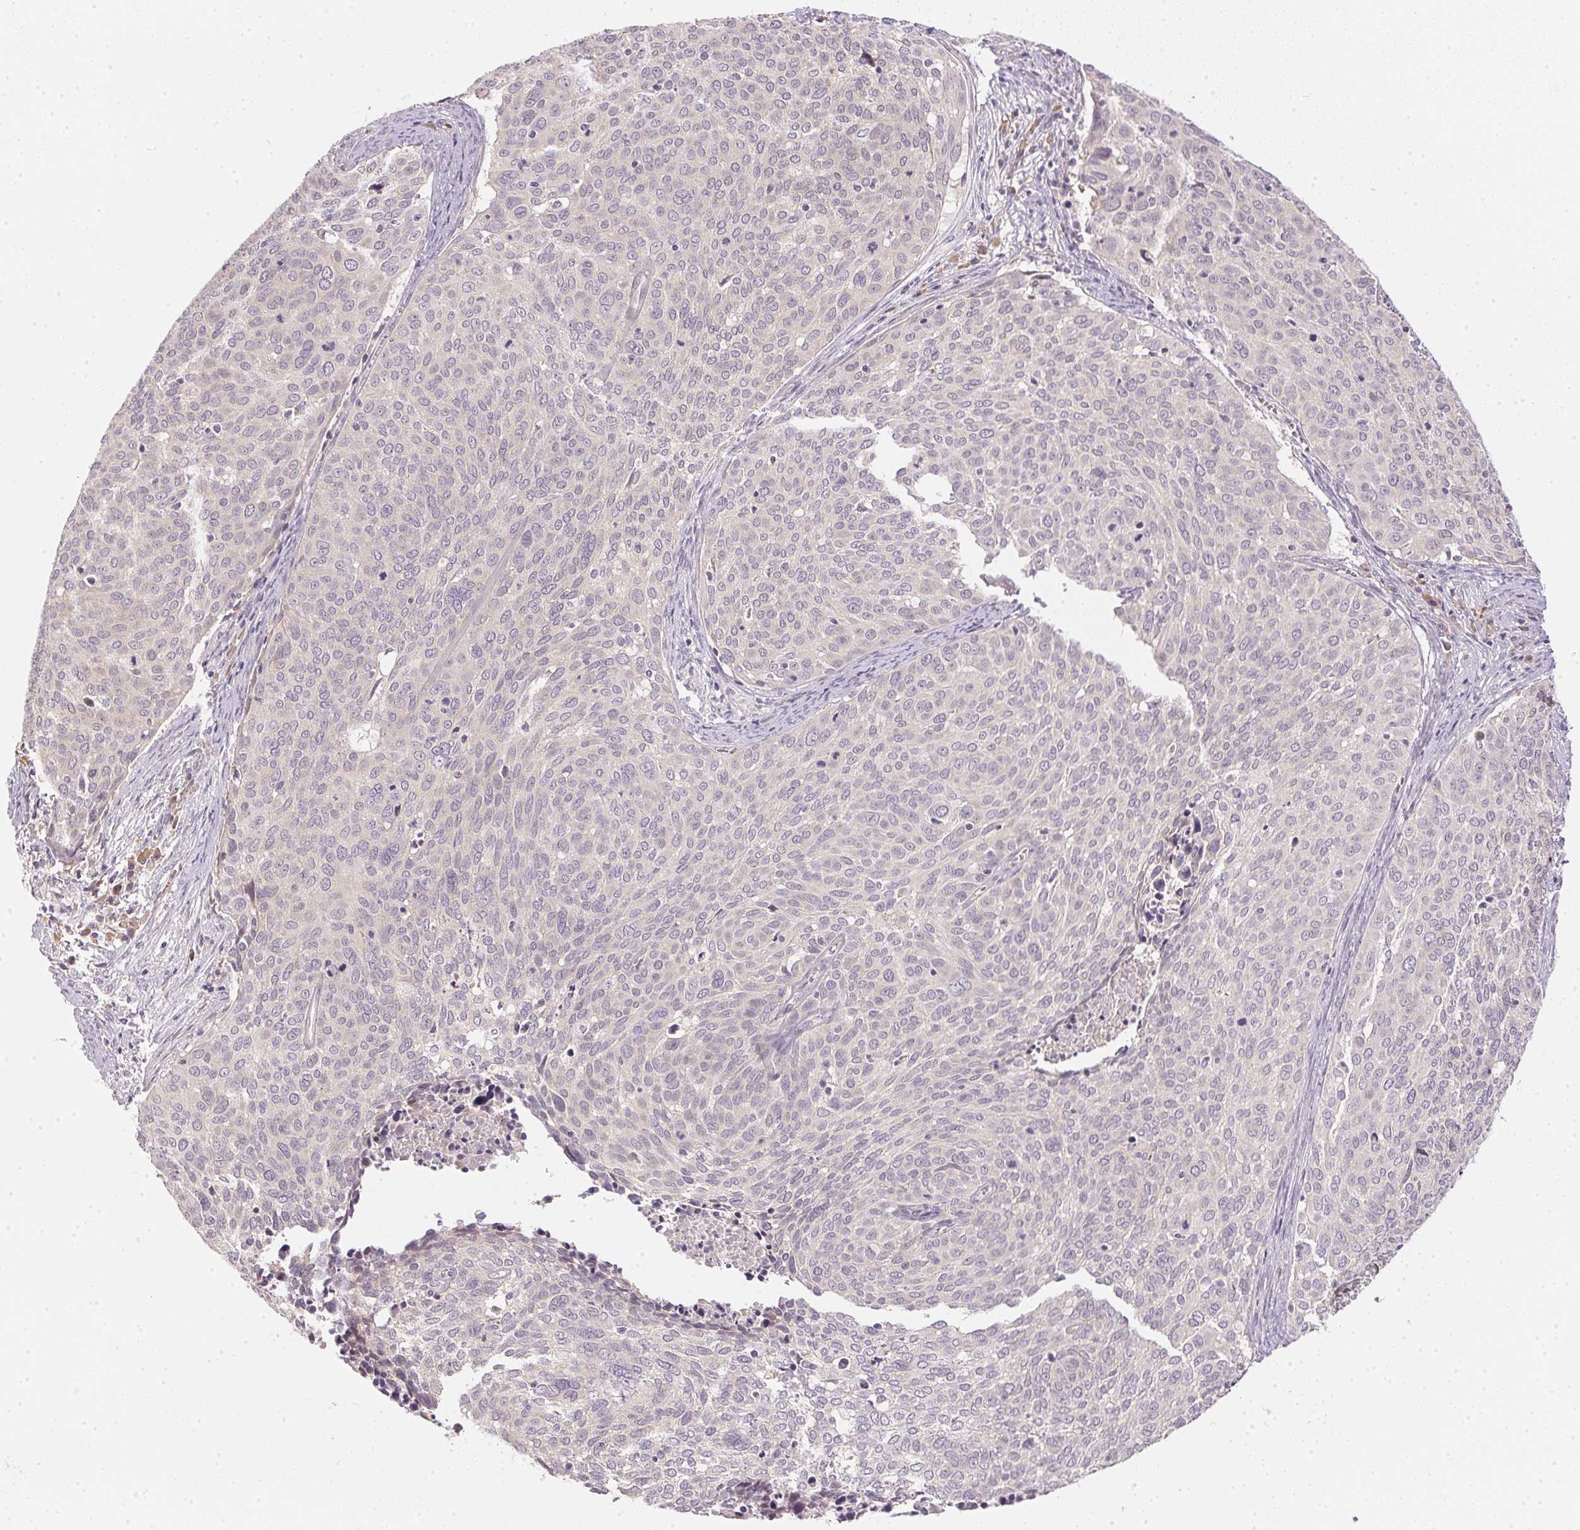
{"staining": {"intensity": "negative", "quantity": "none", "location": "none"}, "tissue": "cervical cancer", "cell_type": "Tumor cells", "image_type": "cancer", "snomed": [{"axis": "morphology", "description": "Squamous cell carcinoma, NOS"}, {"axis": "topography", "description": "Cervix"}], "caption": "Protein analysis of cervical cancer exhibits no significant expression in tumor cells.", "gene": "TTC23L", "patient": {"sex": "female", "age": 39}}